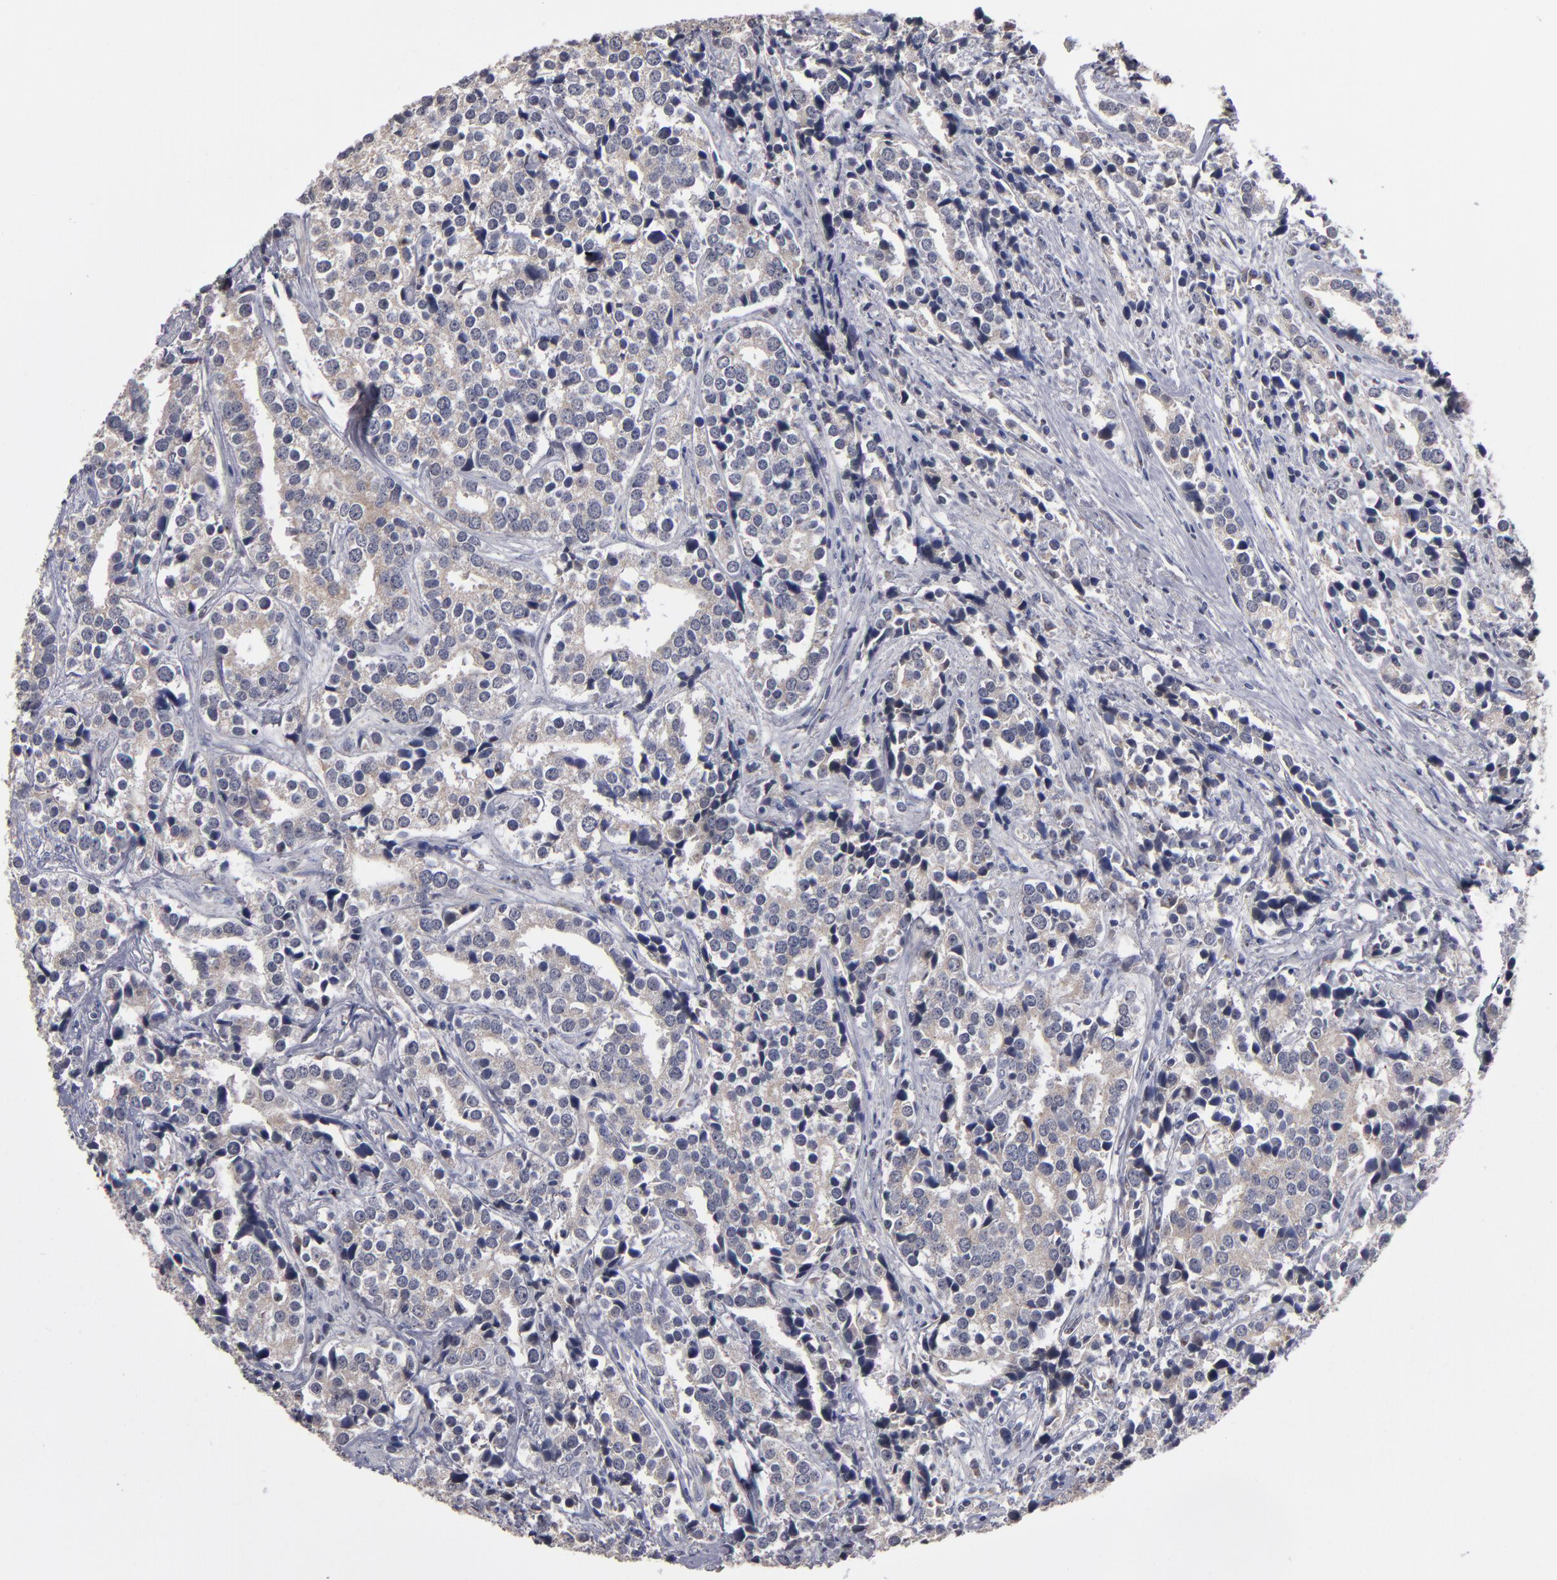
{"staining": {"intensity": "weak", "quantity": ">75%", "location": "cytoplasmic/membranous"}, "tissue": "prostate cancer", "cell_type": "Tumor cells", "image_type": "cancer", "snomed": [{"axis": "morphology", "description": "Adenocarcinoma, High grade"}, {"axis": "topography", "description": "Prostate"}], "caption": "High-power microscopy captured an immunohistochemistry (IHC) photomicrograph of prostate cancer (adenocarcinoma (high-grade)), revealing weak cytoplasmic/membranous staining in about >75% of tumor cells. The staining was performed using DAB to visualize the protein expression in brown, while the nuclei were stained in blue with hematoxylin (Magnification: 20x).", "gene": "EXD2", "patient": {"sex": "male", "age": 71}}